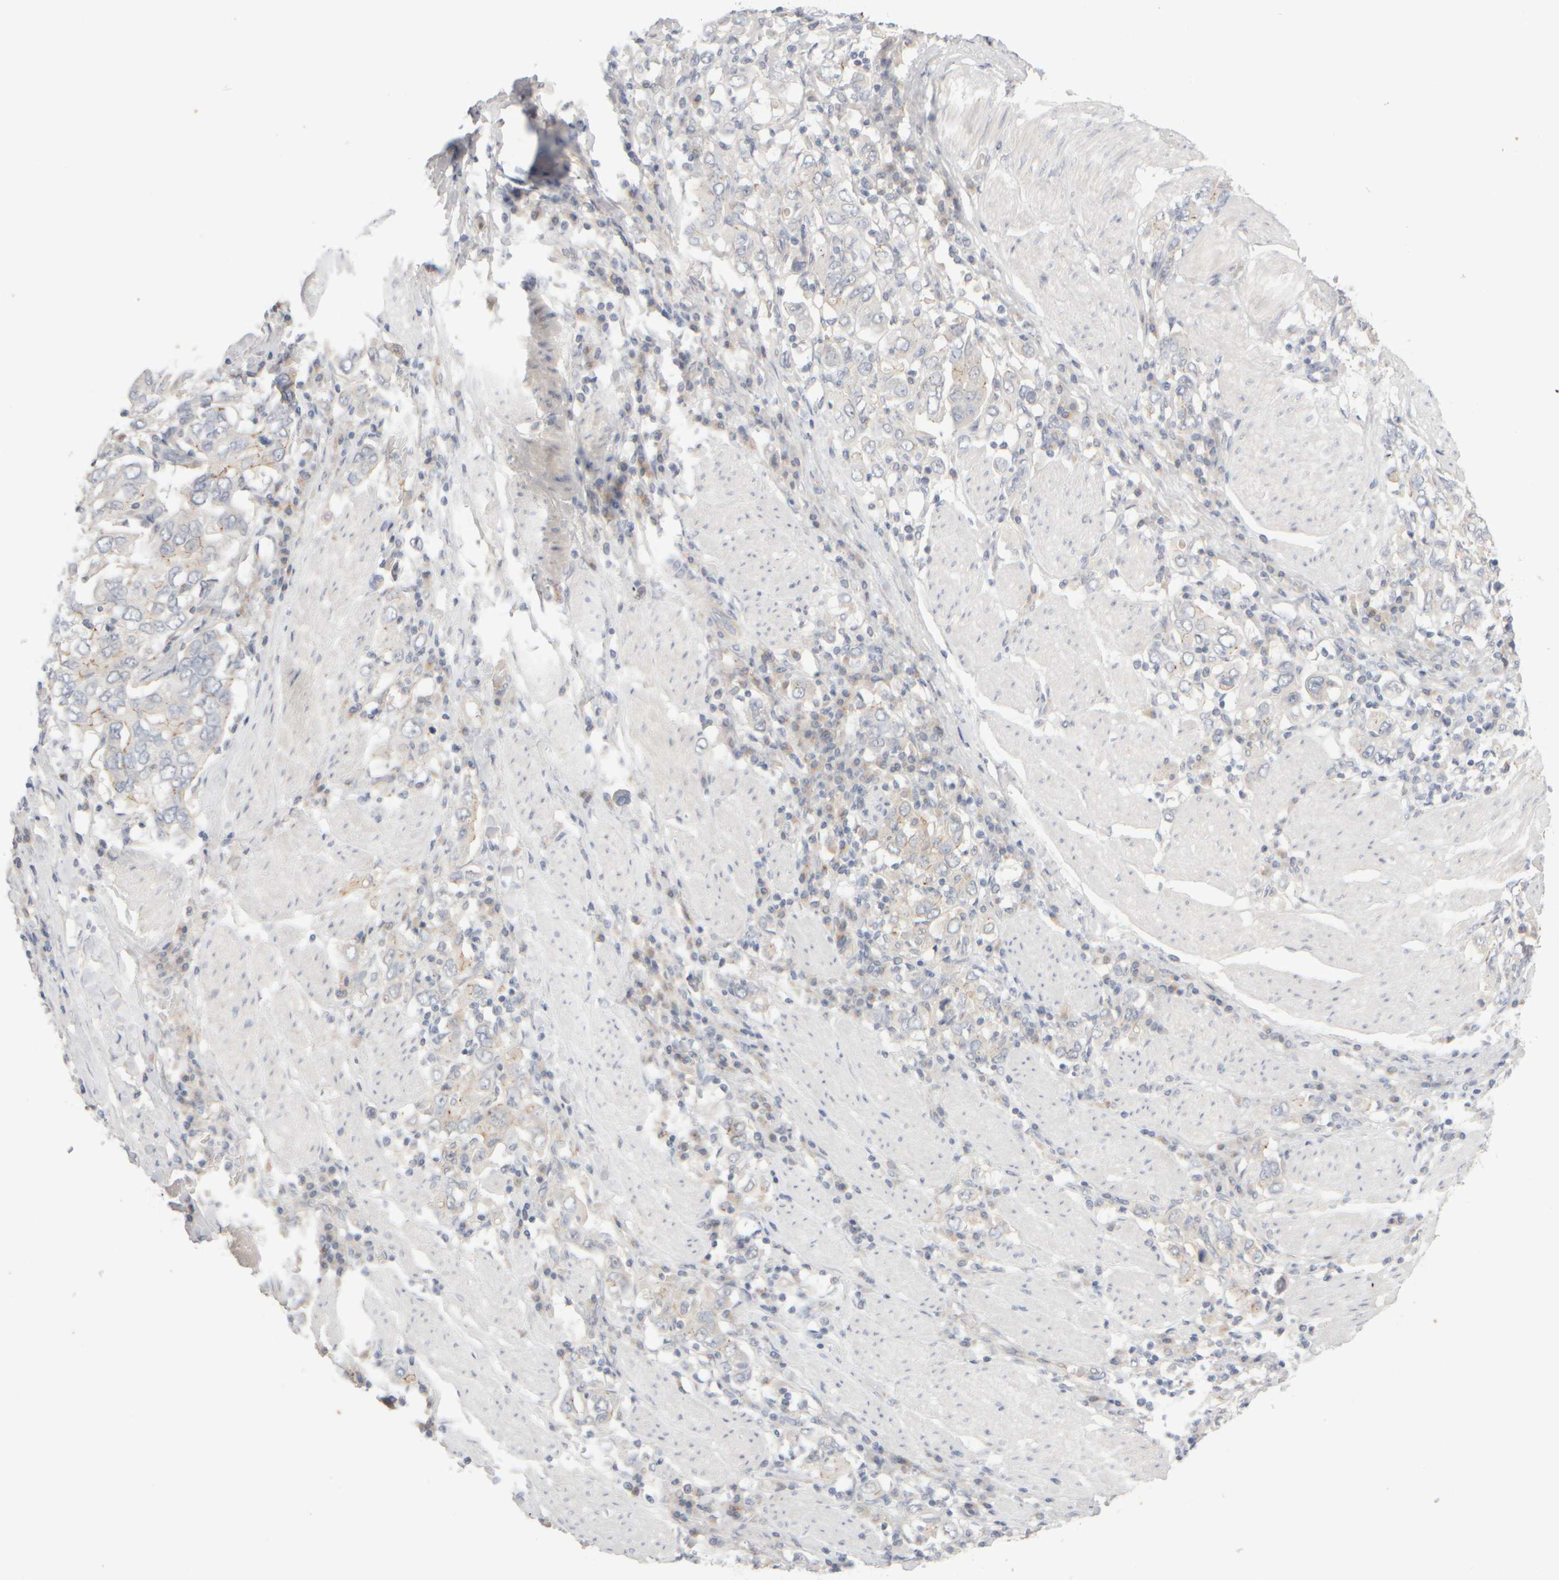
{"staining": {"intensity": "negative", "quantity": "none", "location": "none"}, "tissue": "stomach cancer", "cell_type": "Tumor cells", "image_type": "cancer", "snomed": [{"axis": "morphology", "description": "Adenocarcinoma, NOS"}, {"axis": "topography", "description": "Stomach, upper"}], "caption": "There is no significant expression in tumor cells of stomach cancer.", "gene": "GOPC", "patient": {"sex": "male", "age": 62}}